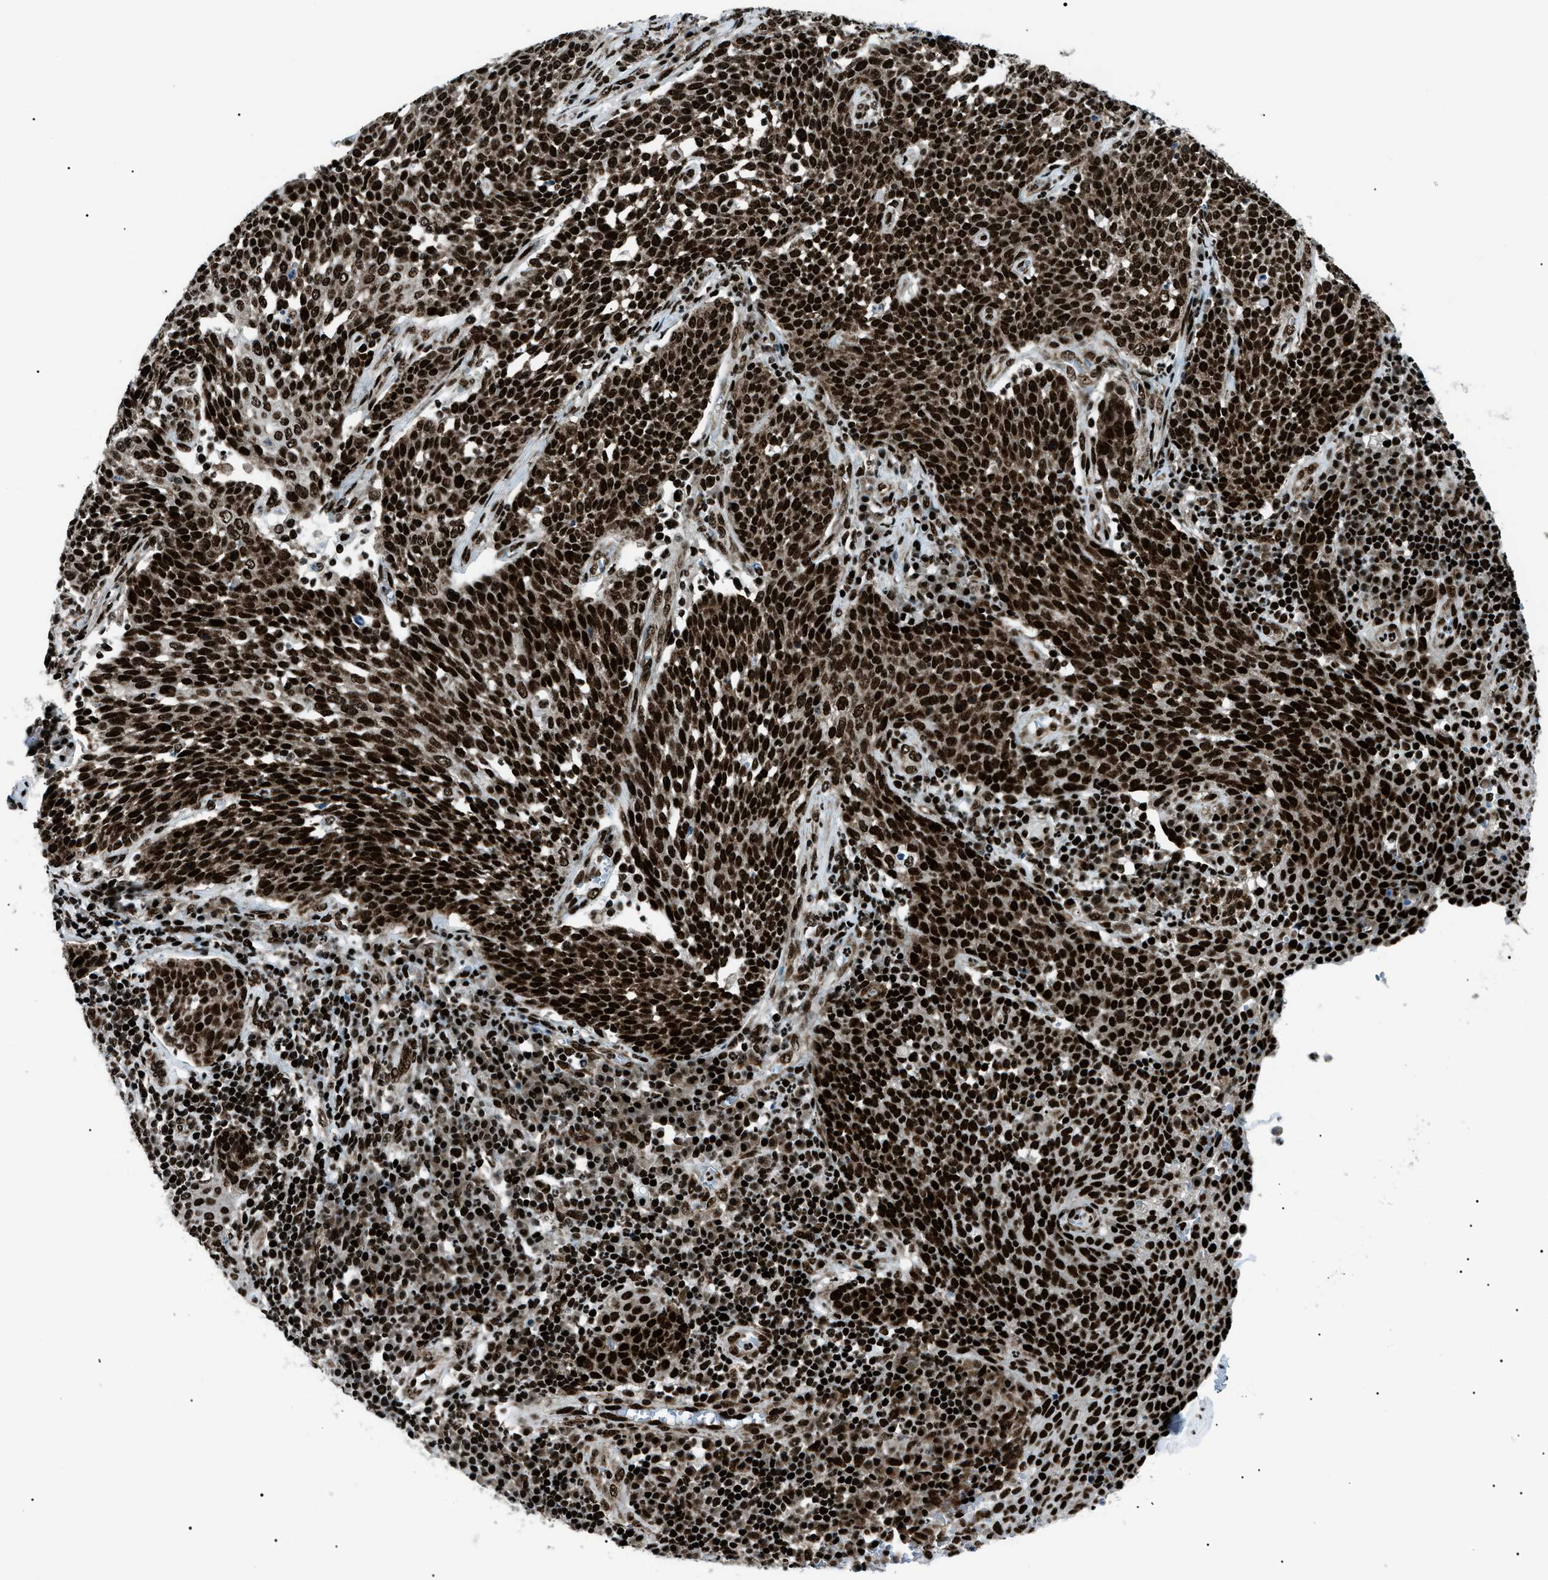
{"staining": {"intensity": "strong", "quantity": ">75%", "location": "nuclear"}, "tissue": "cervical cancer", "cell_type": "Tumor cells", "image_type": "cancer", "snomed": [{"axis": "morphology", "description": "Squamous cell carcinoma, NOS"}, {"axis": "topography", "description": "Cervix"}], "caption": "Tumor cells show strong nuclear expression in about >75% of cells in cervical cancer.", "gene": "HNRNPK", "patient": {"sex": "female", "age": 34}}